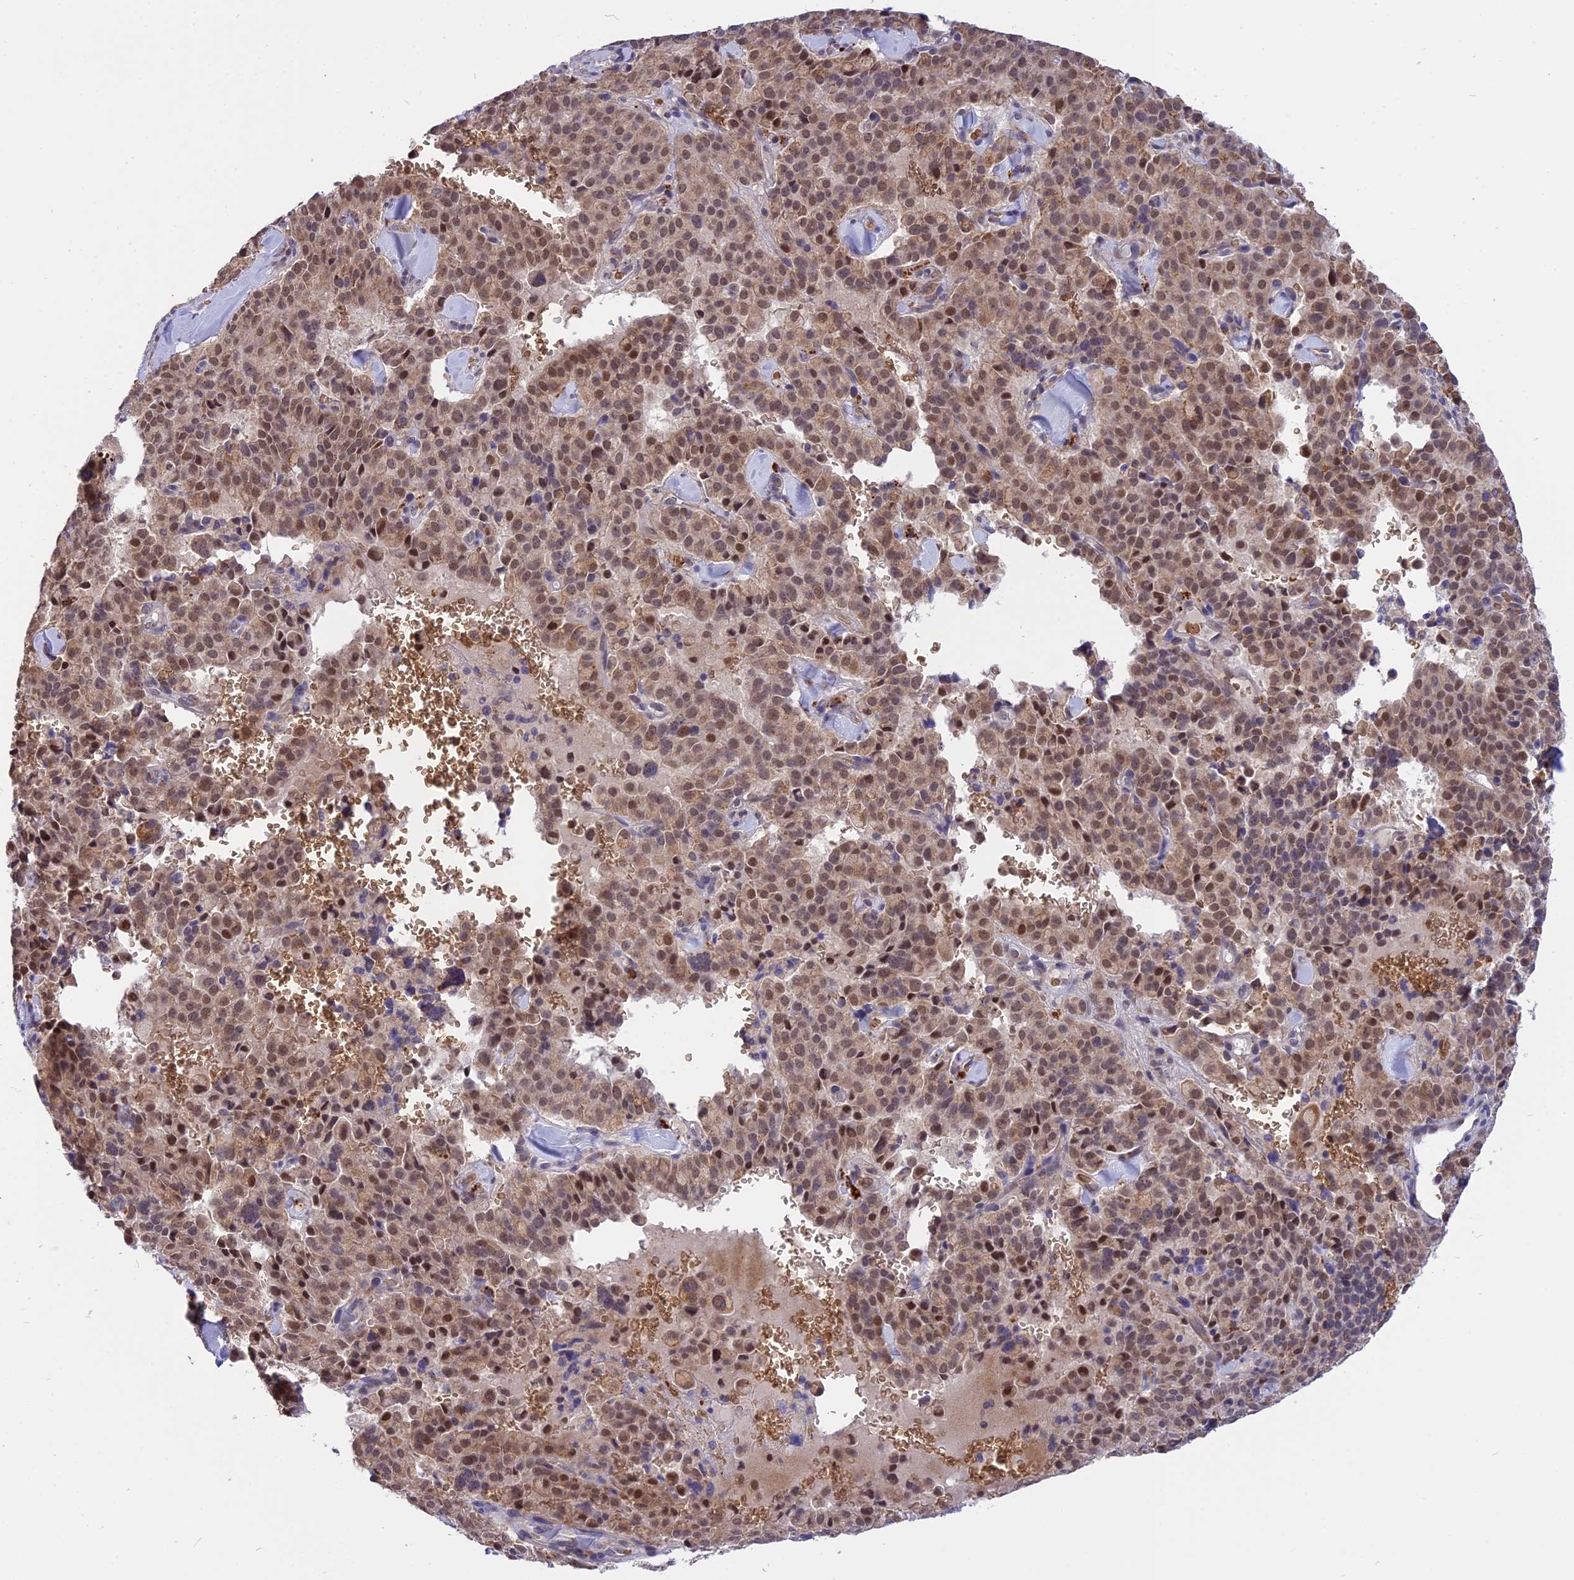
{"staining": {"intensity": "moderate", "quantity": ">75%", "location": "cytoplasmic/membranous,nuclear"}, "tissue": "pancreatic cancer", "cell_type": "Tumor cells", "image_type": "cancer", "snomed": [{"axis": "morphology", "description": "Adenocarcinoma, NOS"}, {"axis": "topography", "description": "Pancreas"}], "caption": "Human pancreatic cancer stained for a protein (brown) reveals moderate cytoplasmic/membranous and nuclear positive staining in approximately >75% of tumor cells.", "gene": "KCTD14", "patient": {"sex": "male", "age": 65}}